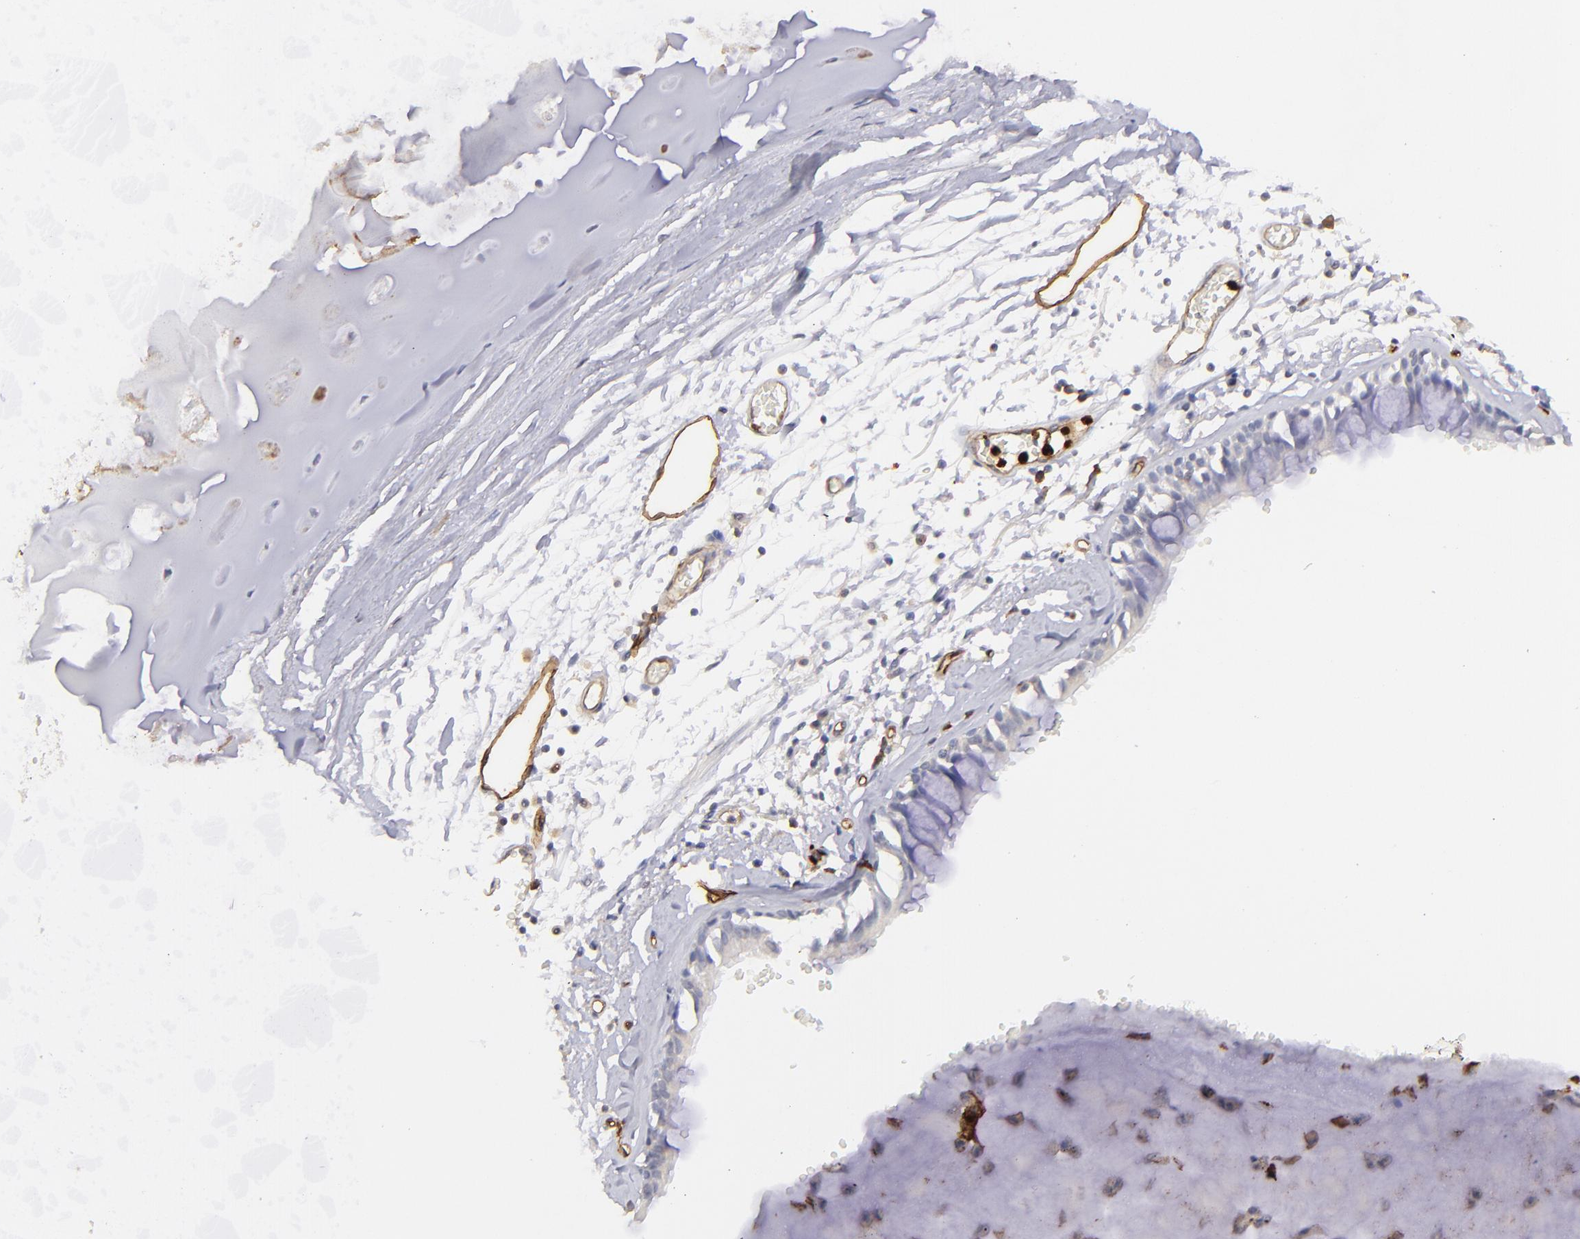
{"staining": {"intensity": "negative", "quantity": "none", "location": "none"}, "tissue": "adipose tissue", "cell_type": "Adipocytes", "image_type": "normal", "snomed": [{"axis": "morphology", "description": "Normal tissue, NOS"}, {"axis": "topography", "description": "Bronchus"}, {"axis": "topography", "description": "Lung"}], "caption": "There is no significant staining in adipocytes of adipose tissue. (DAB (3,3'-diaminobenzidine) immunohistochemistry visualized using brightfield microscopy, high magnification).", "gene": "DYSF", "patient": {"sex": "female", "age": 56}}